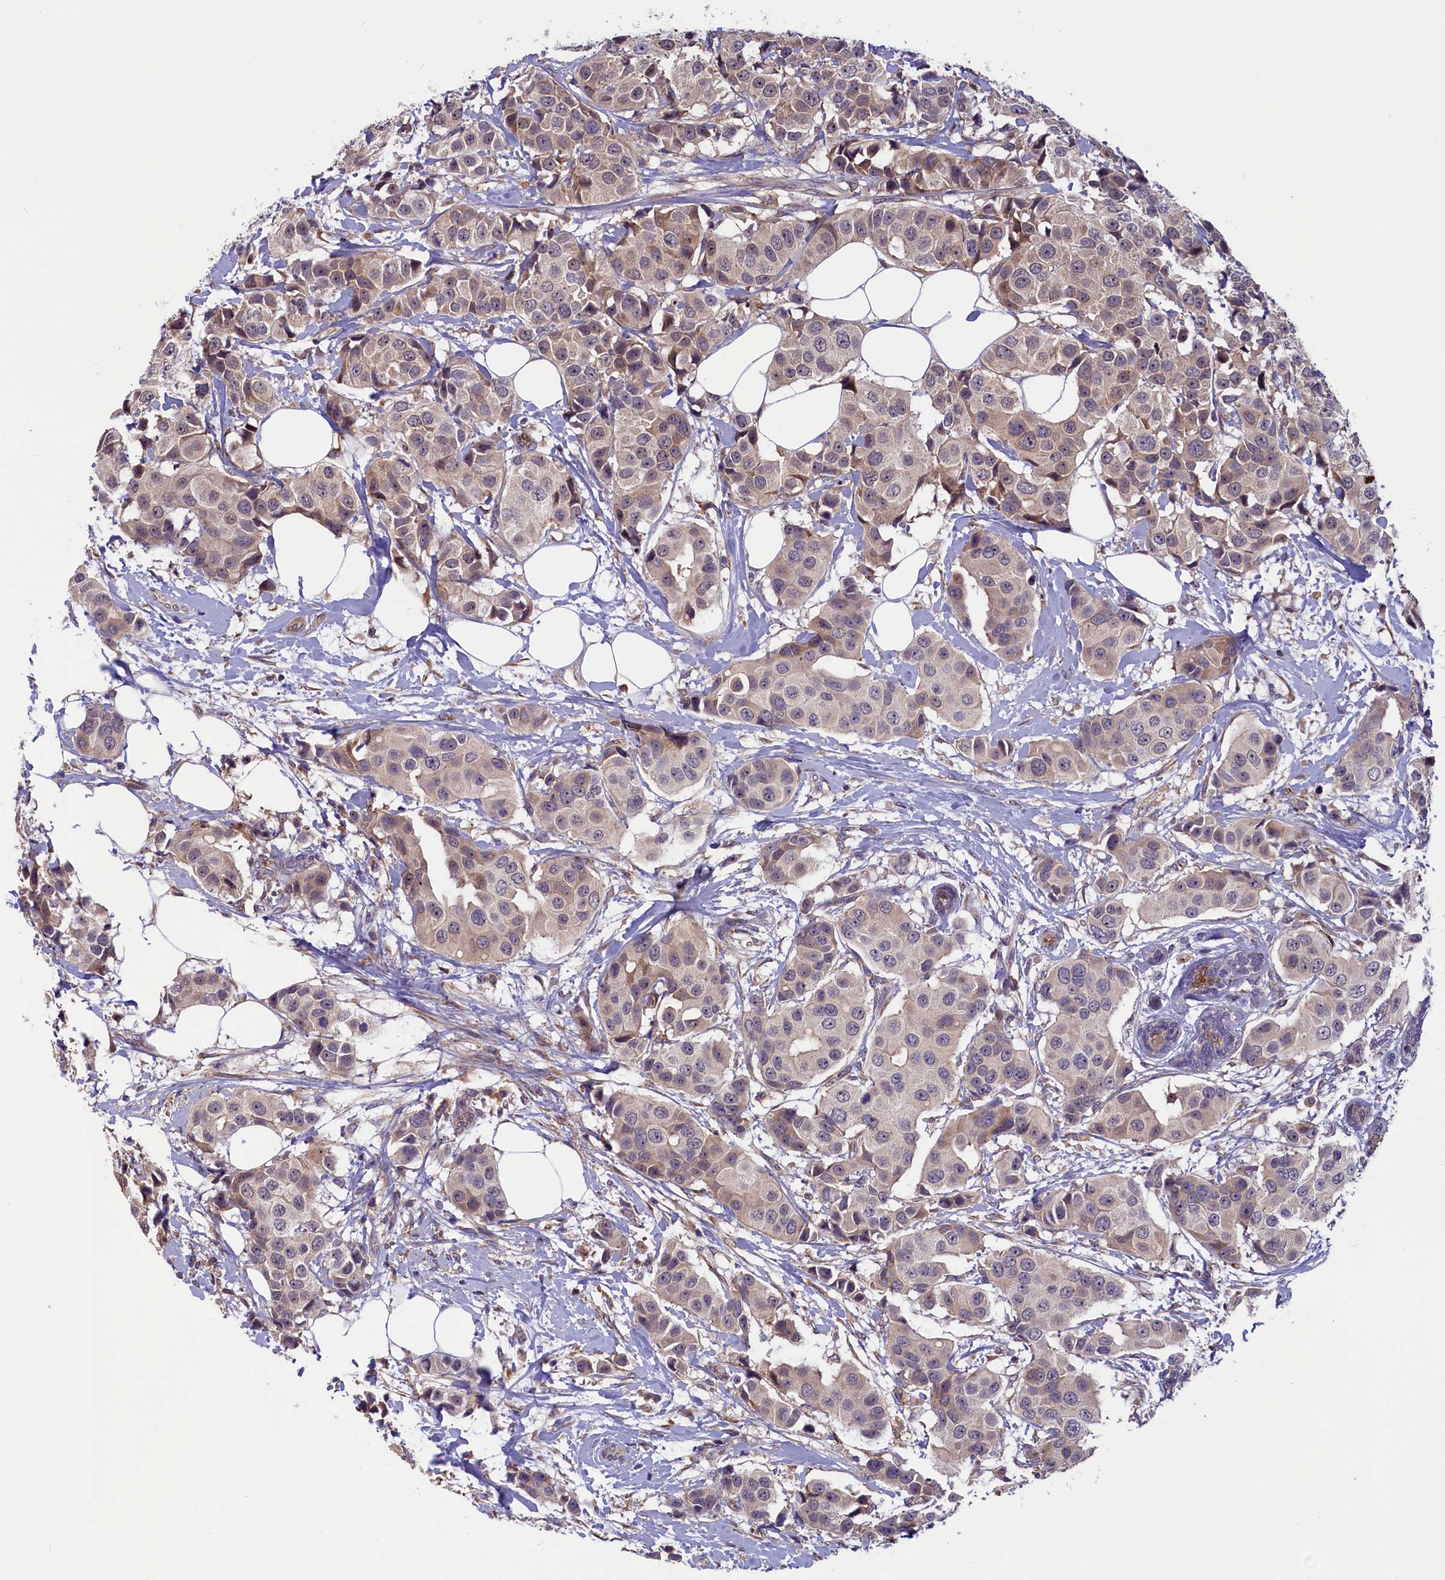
{"staining": {"intensity": "weak", "quantity": "25%-75%", "location": "cytoplasmic/membranous"}, "tissue": "breast cancer", "cell_type": "Tumor cells", "image_type": "cancer", "snomed": [{"axis": "morphology", "description": "Normal tissue, NOS"}, {"axis": "morphology", "description": "Duct carcinoma"}, {"axis": "topography", "description": "Breast"}], "caption": "Immunohistochemical staining of breast invasive ductal carcinoma exhibits low levels of weak cytoplasmic/membranous protein staining in approximately 25%-75% of tumor cells.", "gene": "CCDC9B", "patient": {"sex": "female", "age": 39}}